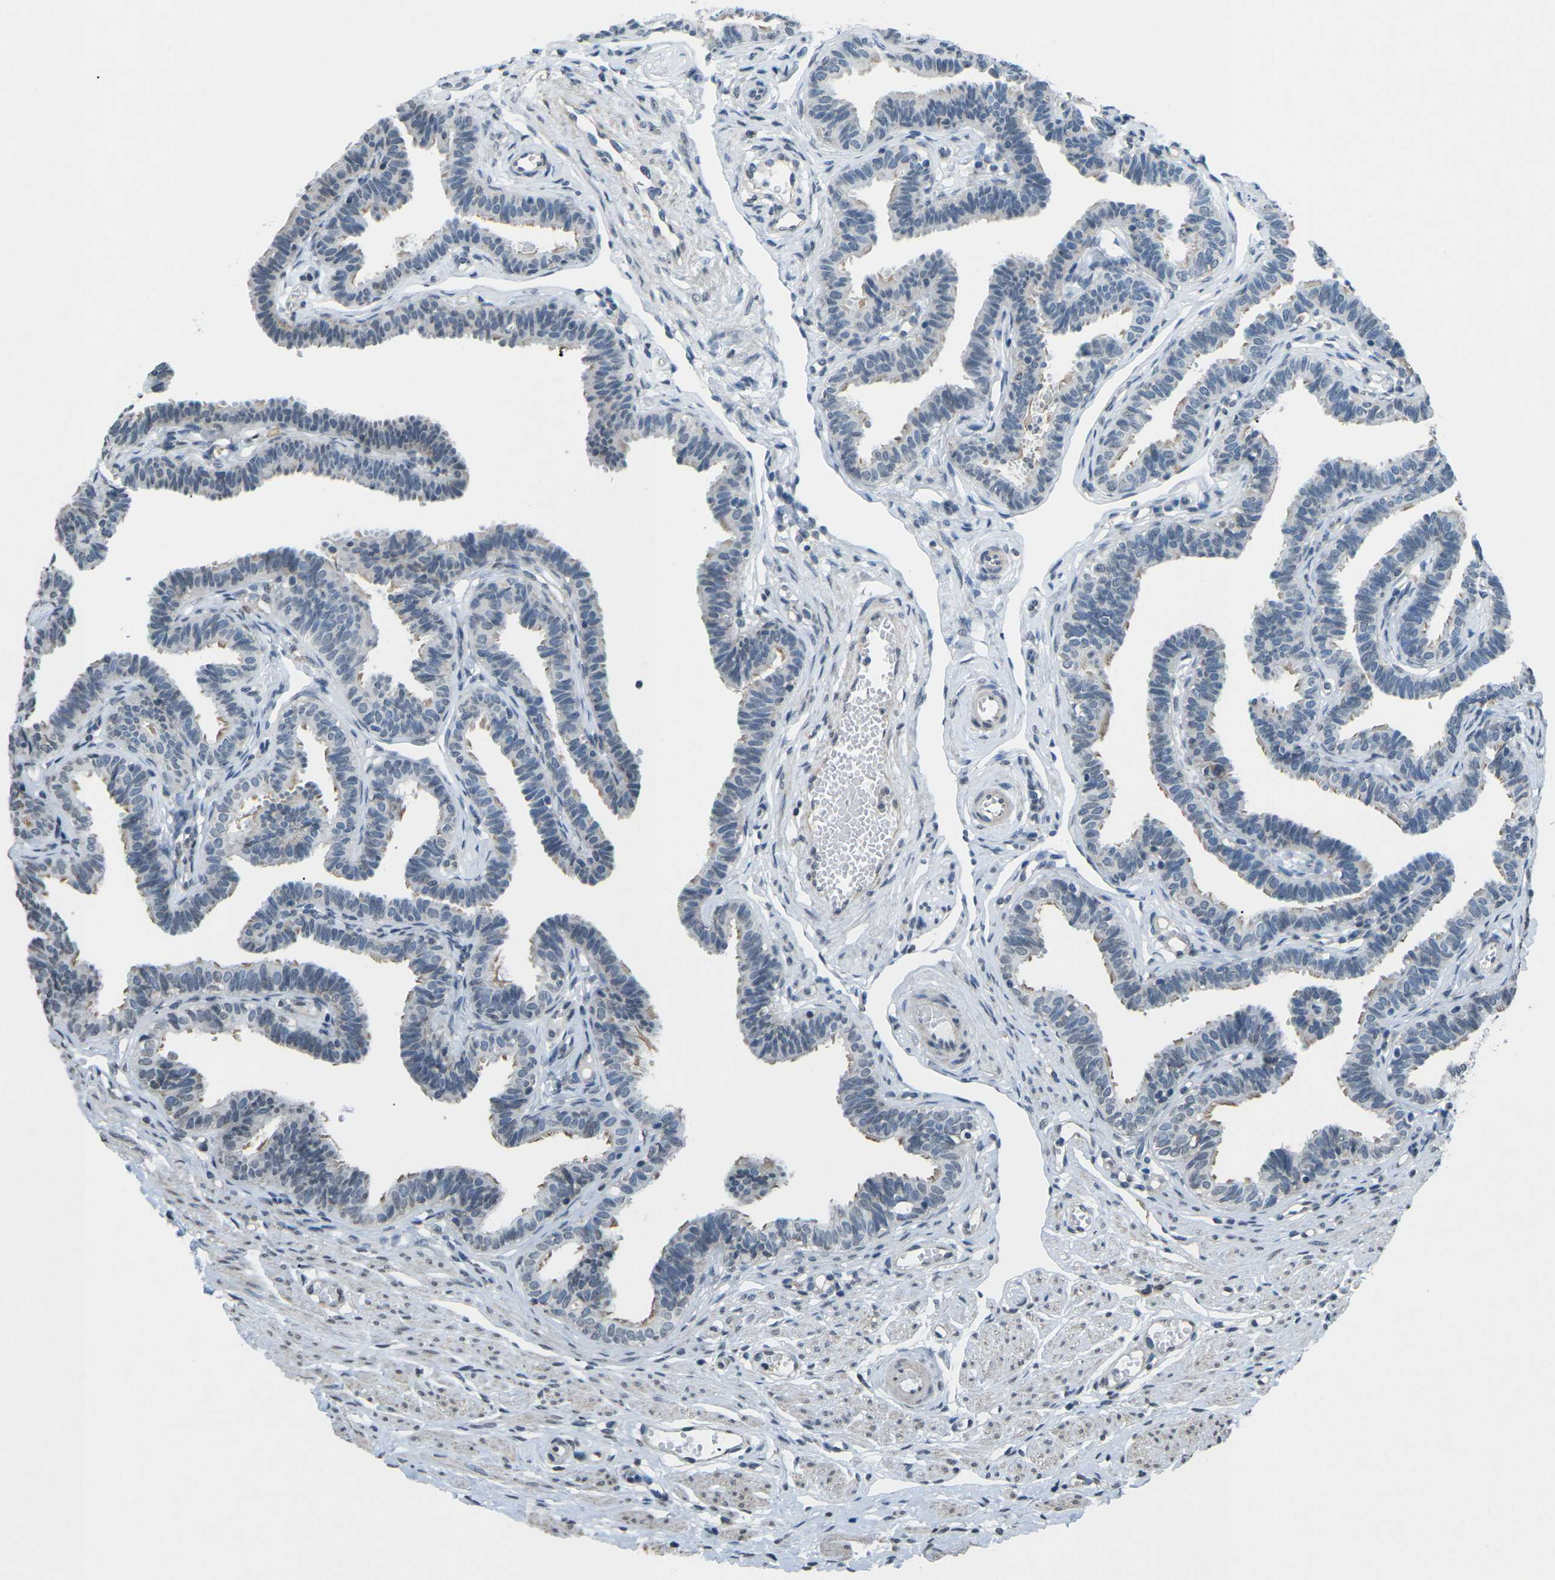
{"staining": {"intensity": "negative", "quantity": "none", "location": "none"}, "tissue": "fallopian tube", "cell_type": "Glandular cells", "image_type": "normal", "snomed": [{"axis": "morphology", "description": "Normal tissue, NOS"}, {"axis": "topography", "description": "Fallopian tube"}, {"axis": "topography", "description": "Ovary"}], "caption": "An immunohistochemistry (IHC) histopathology image of unremarkable fallopian tube is shown. There is no staining in glandular cells of fallopian tube.", "gene": "TFR2", "patient": {"sex": "female", "age": 23}}